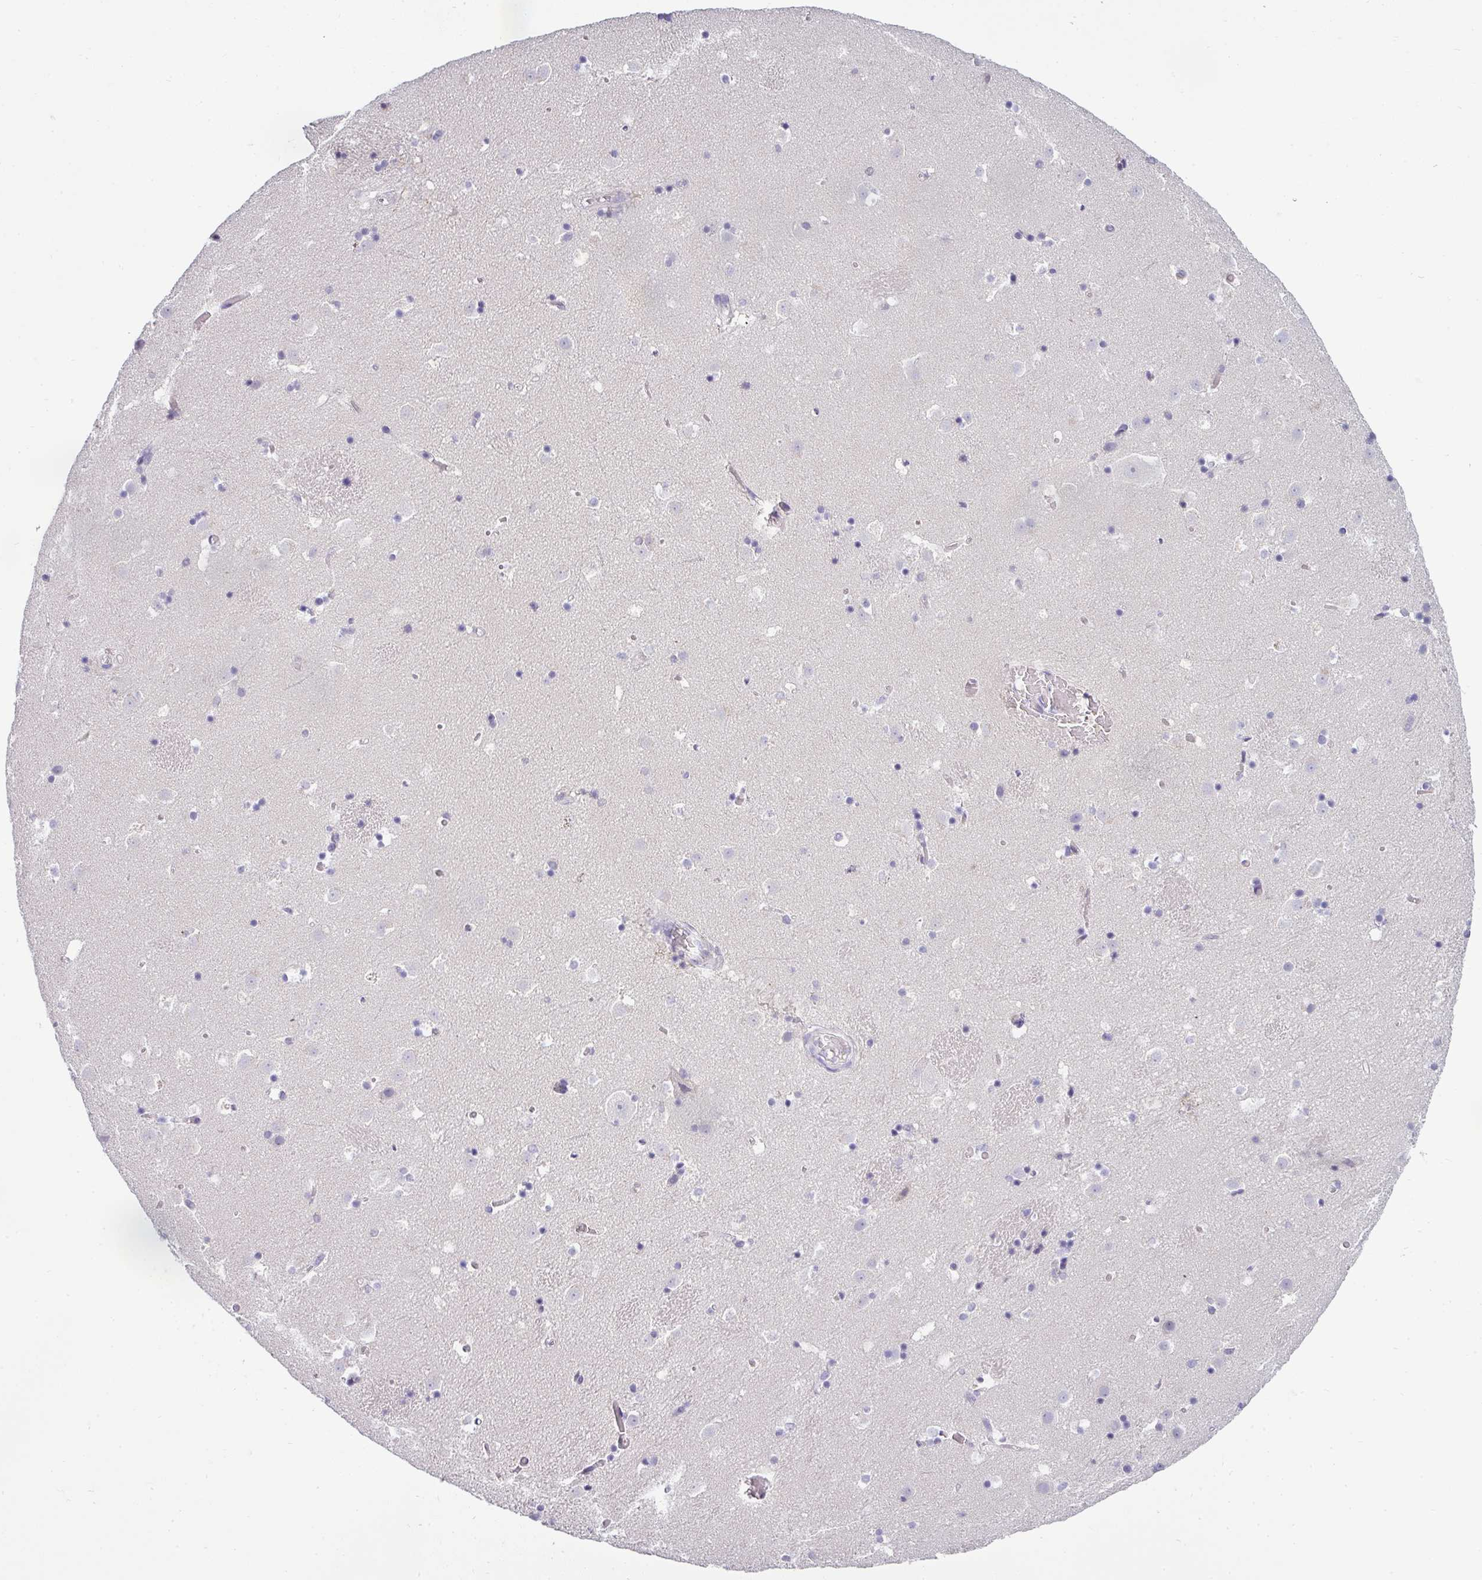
{"staining": {"intensity": "negative", "quantity": "none", "location": "none"}, "tissue": "caudate", "cell_type": "Glial cells", "image_type": "normal", "snomed": [{"axis": "morphology", "description": "Normal tissue, NOS"}, {"axis": "topography", "description": "Lateral ventricle wall"}], "caption": "Immunohistochemistry (IHC) of normal human caudate demonstrates no expression in glial cells.", "gene": "ASXL3", "patient": {"sex": "male", "age": 25}}